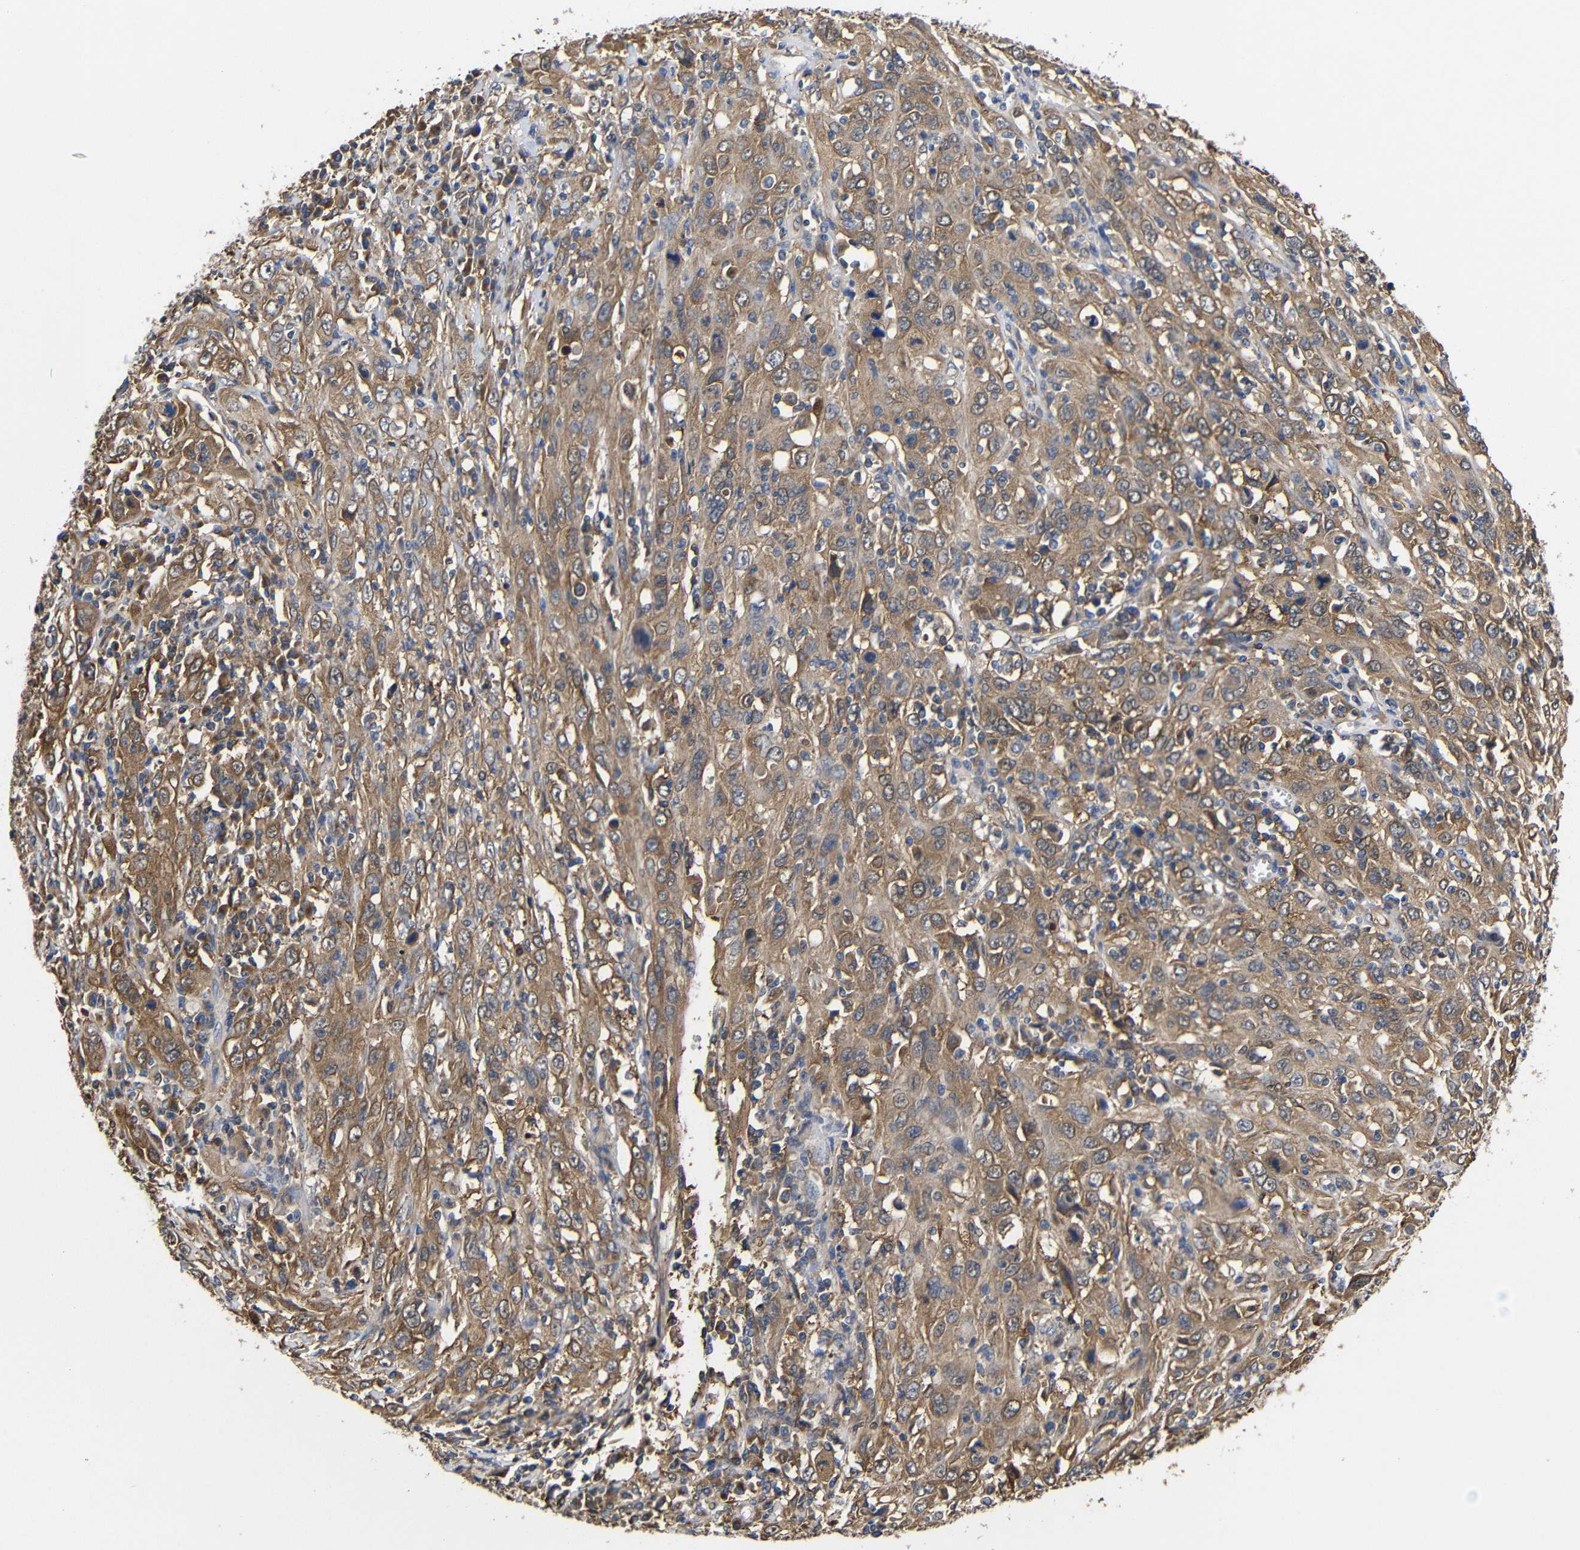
{"staining": {"intensity": "moderate", "quantity": ">75%", "location": "cytoplasmic/membranous"}, "tissue": "cervical cancer", "cell_type": "Tumor cells", "image_type": "cancer", "snomed": [{"axis": "morphology", "description": "Squamous cell carcinoma, NOS"}, {"axis": "topography", "description": "Cervix"}], "caption": "This image shows immunohistochemistry staining of human squamous cell carcinoma (cervical), with medium moderate cytoplasmic/membranous staining in about >75% of tumor cells.", "gene": "LRRCC1", "patient": {"sex": "female", "age": 46}}